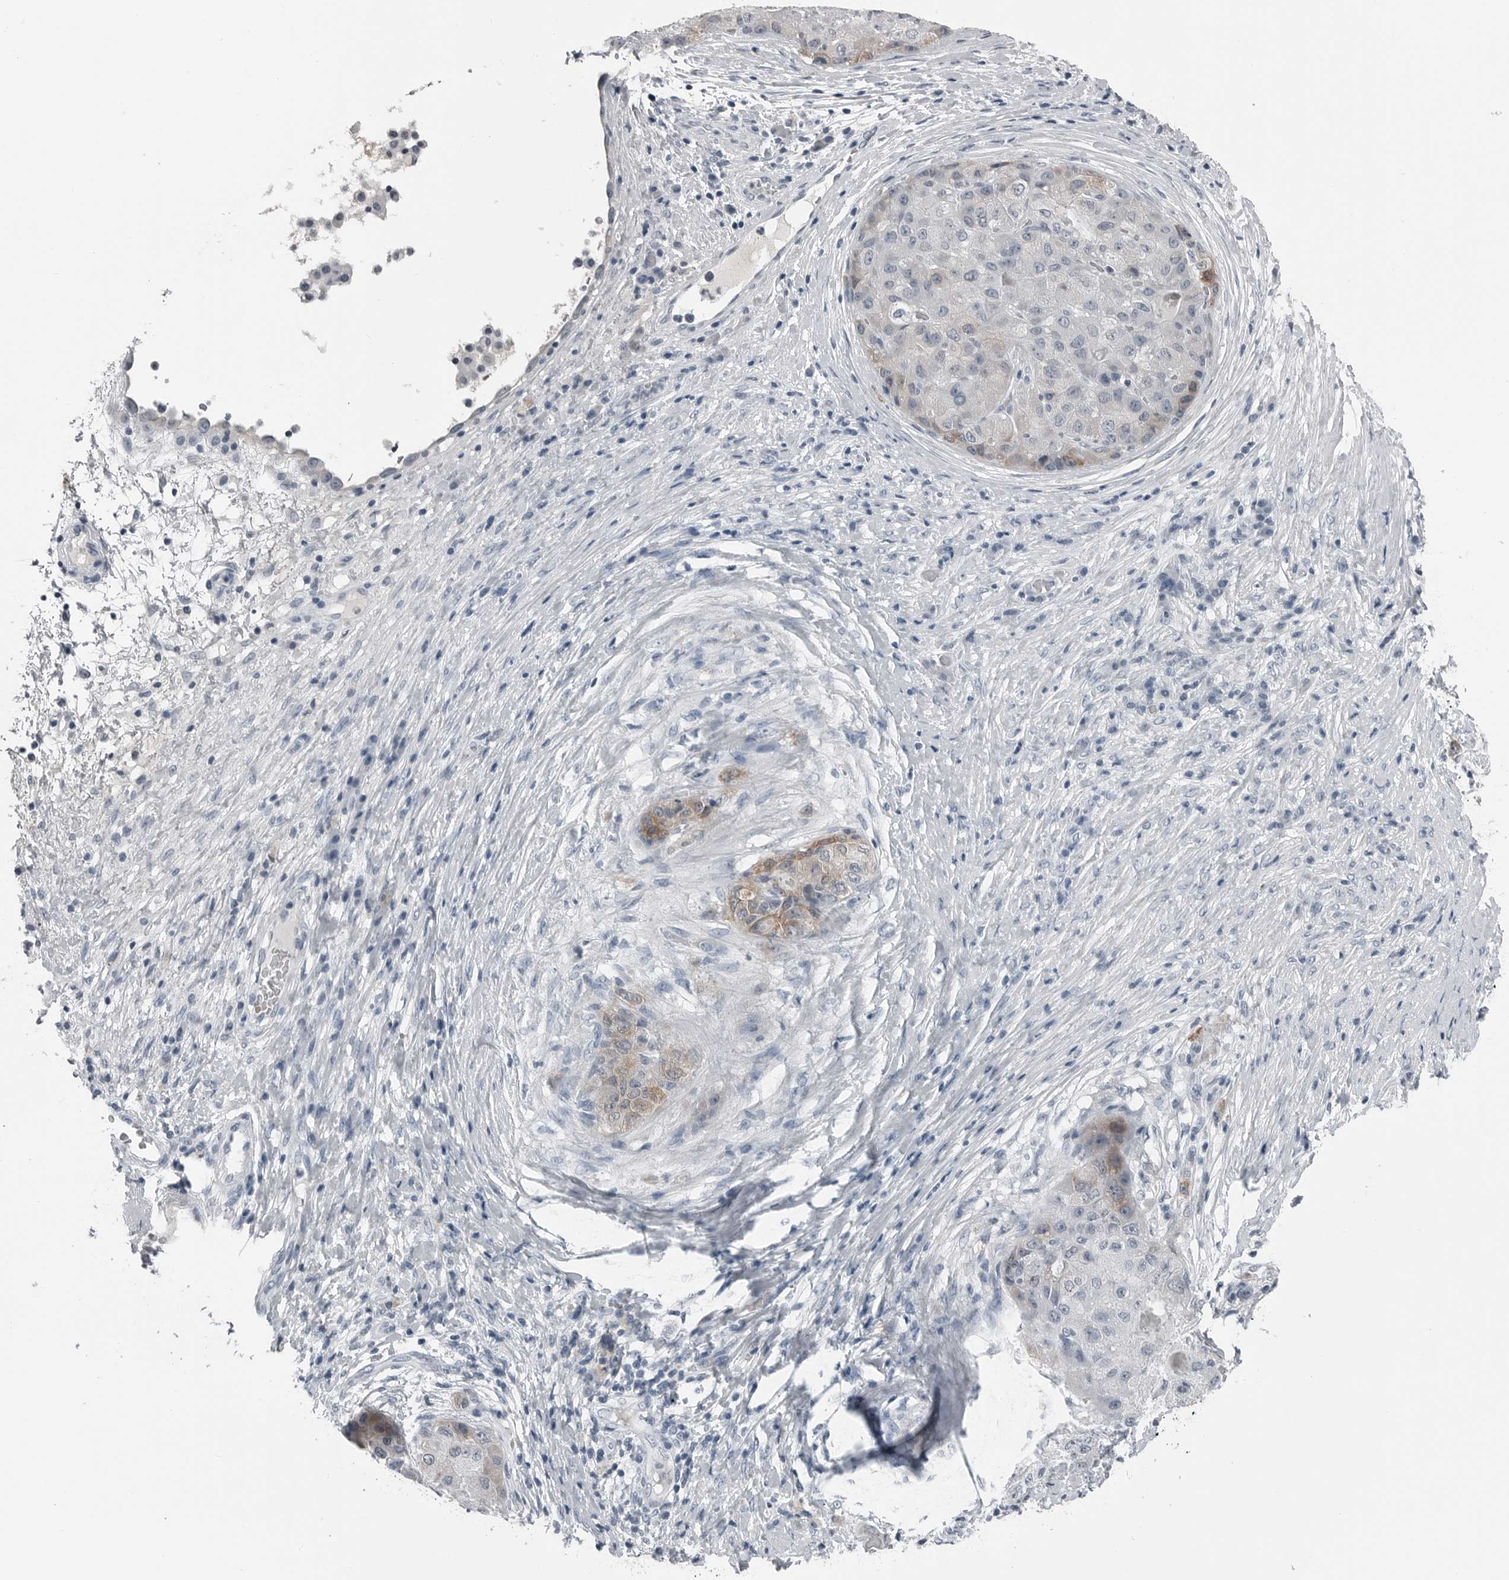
{"staining": {"intensity": "moderate", "quantity": "<25%", "location": "cytoplasmic/membranous"}, "tissue": "liver cancer", "cell_type": "Tumor cells", "image_type": "cancer", "snomed": [{"axis": "morphology", "description": "Carcinoma, Hepatocellular, NOS"}, {"axis": "topography", "description": "Liver"}], "caption": "A high-resolution micrograph shows IHC staining of liver hepatocellular carcinoma, which displays moderate cytoplasmic/membranous positivity in approximately <25% of tumor cells. (DAB IHC, brown staining for protein, blue staining for nuclei).", "gene": "SPINK1", "patient": {"sex": "male", "age": 80}}